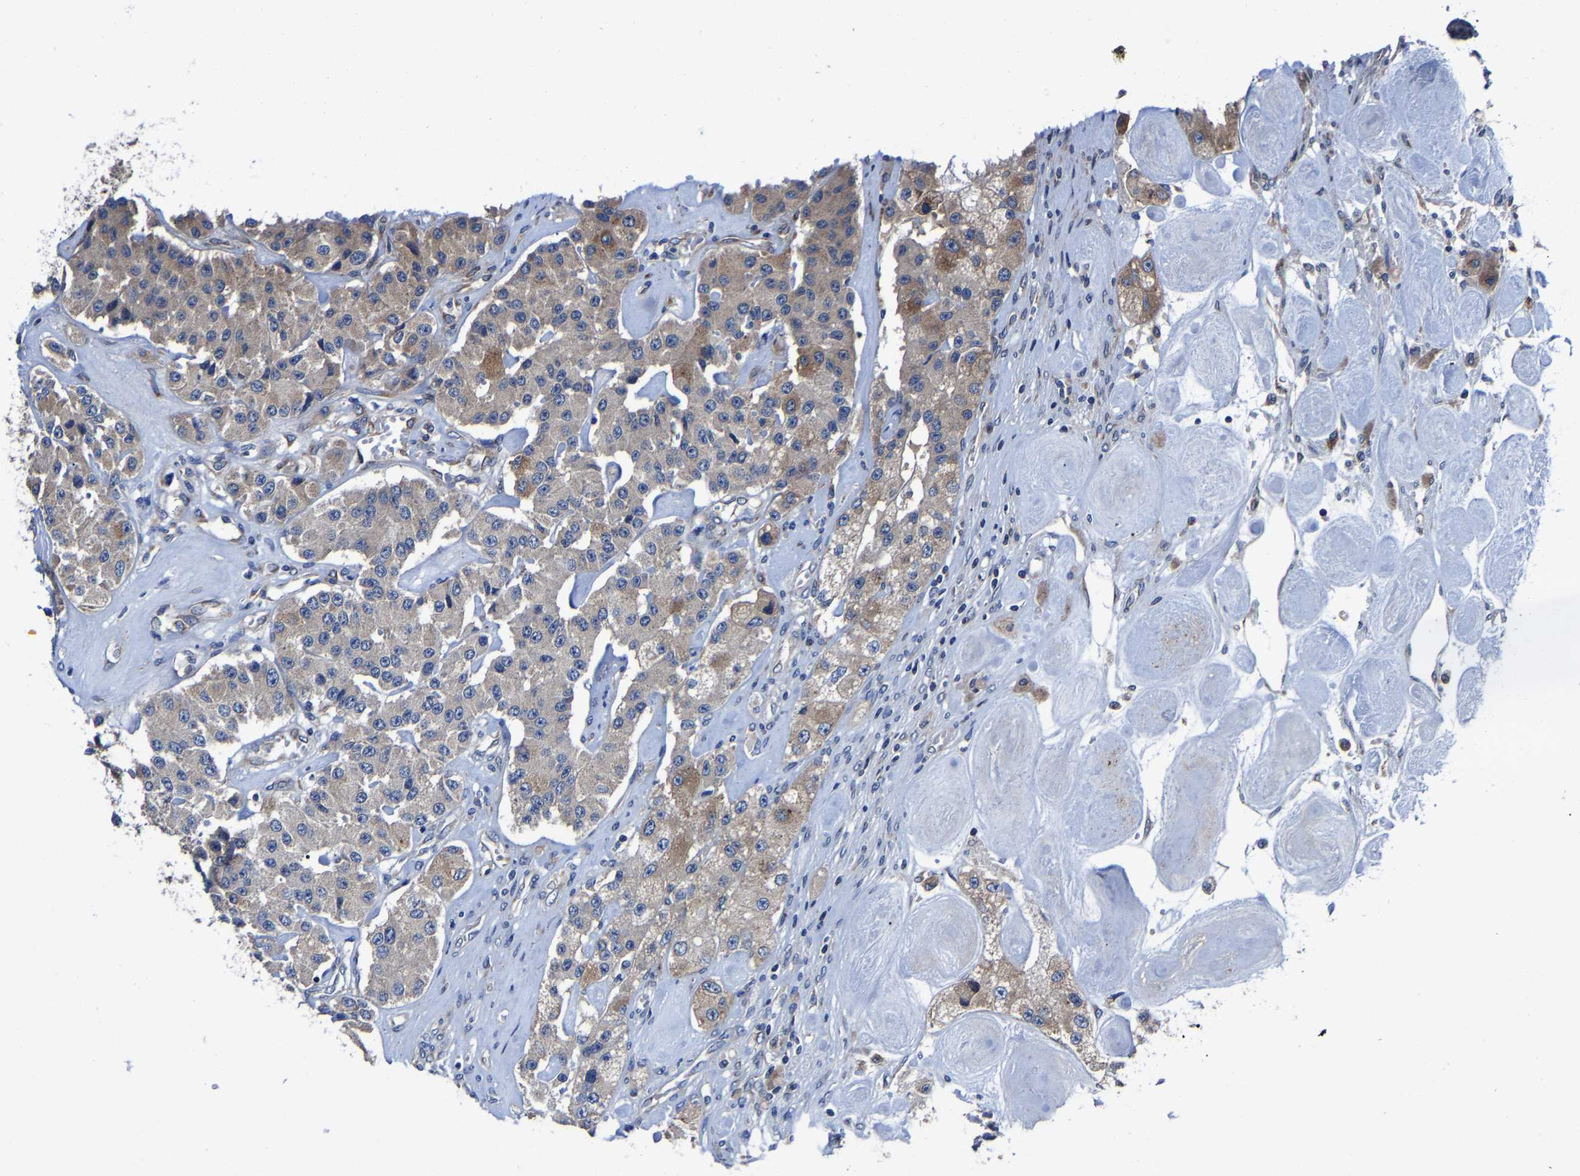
{"staining": {"intensity": "moderate", "quantity": "<25%", "location": "cytoplasmic/membranous"}, "tissue": "carcinoid", "cell_type": "Tumor cells", "image_type": "cancer", "snomed": [{"axis": "morphology", "description": "Carcinoid, malignant, NOS"}, {"axis": "topography", "description": "Pancreas"}], "caption": "Human carcinoid stained for a protein (brown) exhibits moderate cytoplasmic/membranous positive expression in about <25% of tumor cells.", "gene": "EBAG9", "patient": {"sex": "male", "age": 41}}